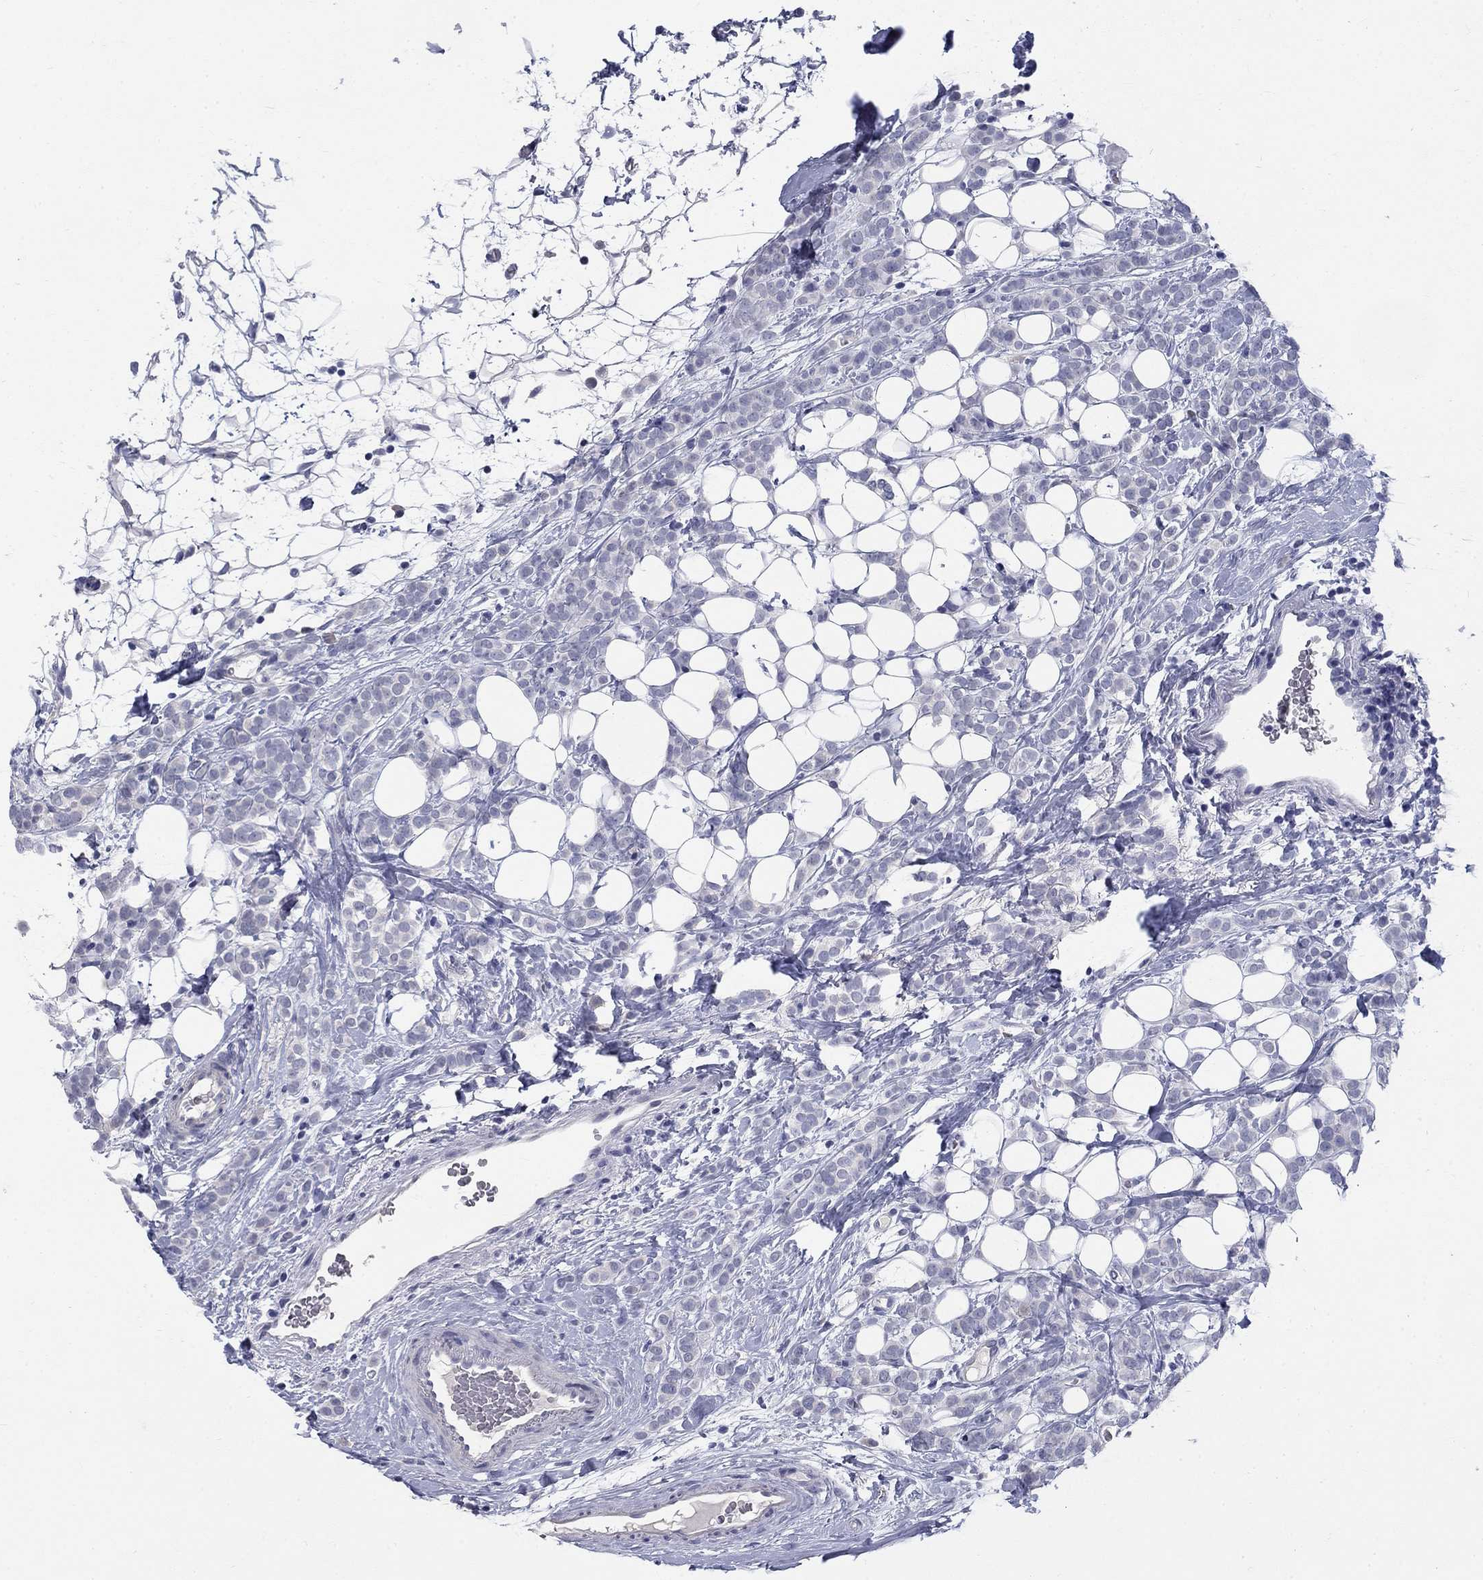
{"staining": {"intensity": "negative", "quantity": "none", "location": "none"}, "tissue": "breast cancer", "cell_type": "Tumor cells", "image_type": "cancer", "snomed": [{"axis": "morphology", "description": "Lobular carcinoma"}, {"axis": "topography", "description": "Breast"}], "caption": "The image reveals no significant expression in tumor cells of breast cancer (lobular carcinoma).", "gene": "ELAVL4", "patient": {"sex": "female", "age": 49}}